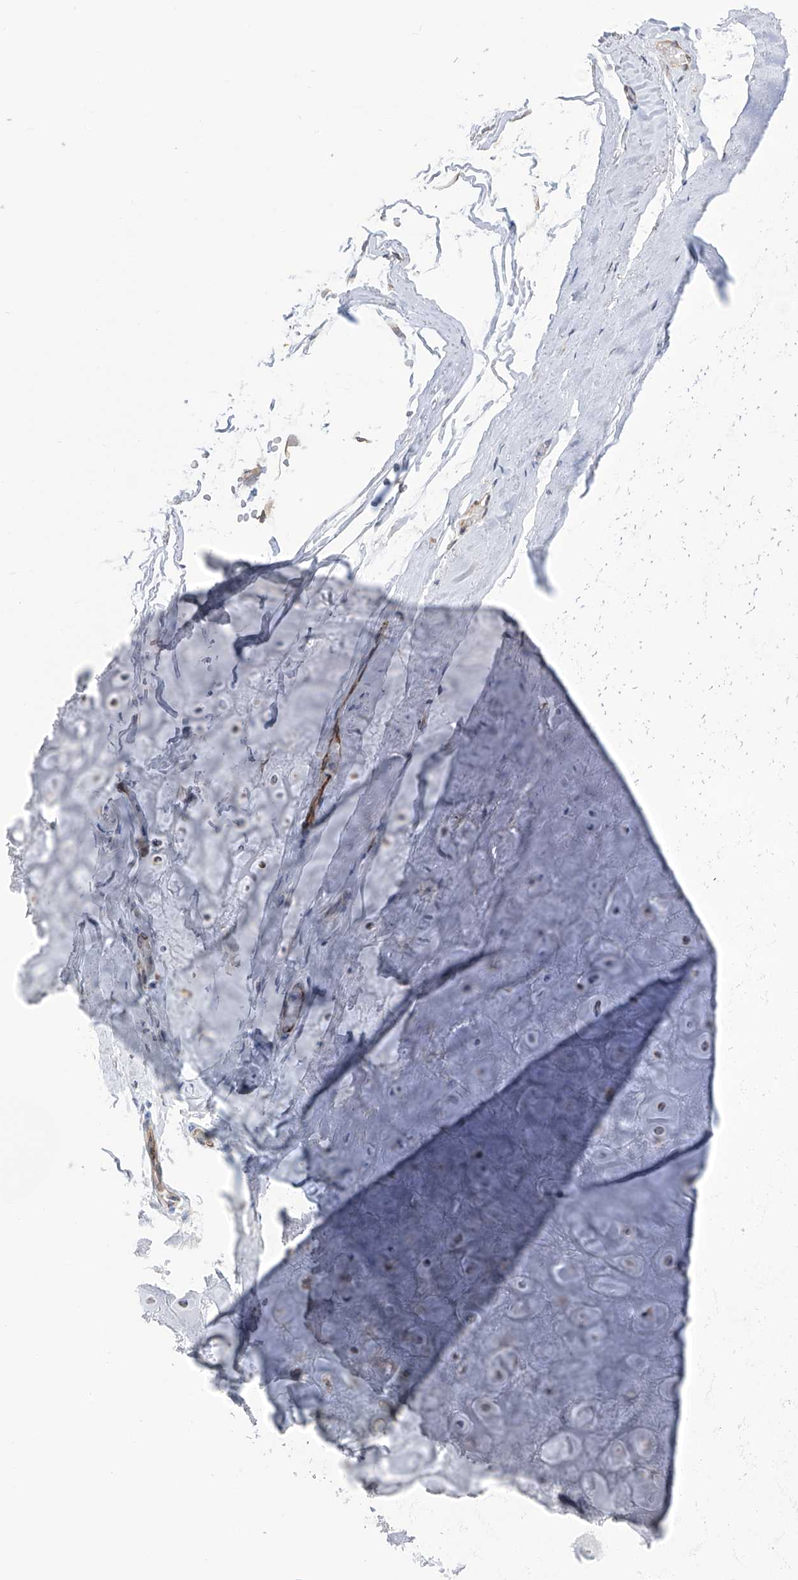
{"staining": {"intensity": "negative", "quantity": "none", "location": "none"}, "tissue": "adipose tissue", "cell_type": "Adipocytes", "image_type": "normal", "snomed": [{"axis": "morphology", "description": "Normal tissue, NOS"}, {"axis": "morphology", "description": "Basal cell carcinoma"}, {"axis": "topography", "description": "Skin"}], "caption": "This is an immunohistochemistry image of normal human adipose tissue. There is no staining in adipocytes.", "gene": "PGM3", "patient": {"sex": "female", "age": 89}}